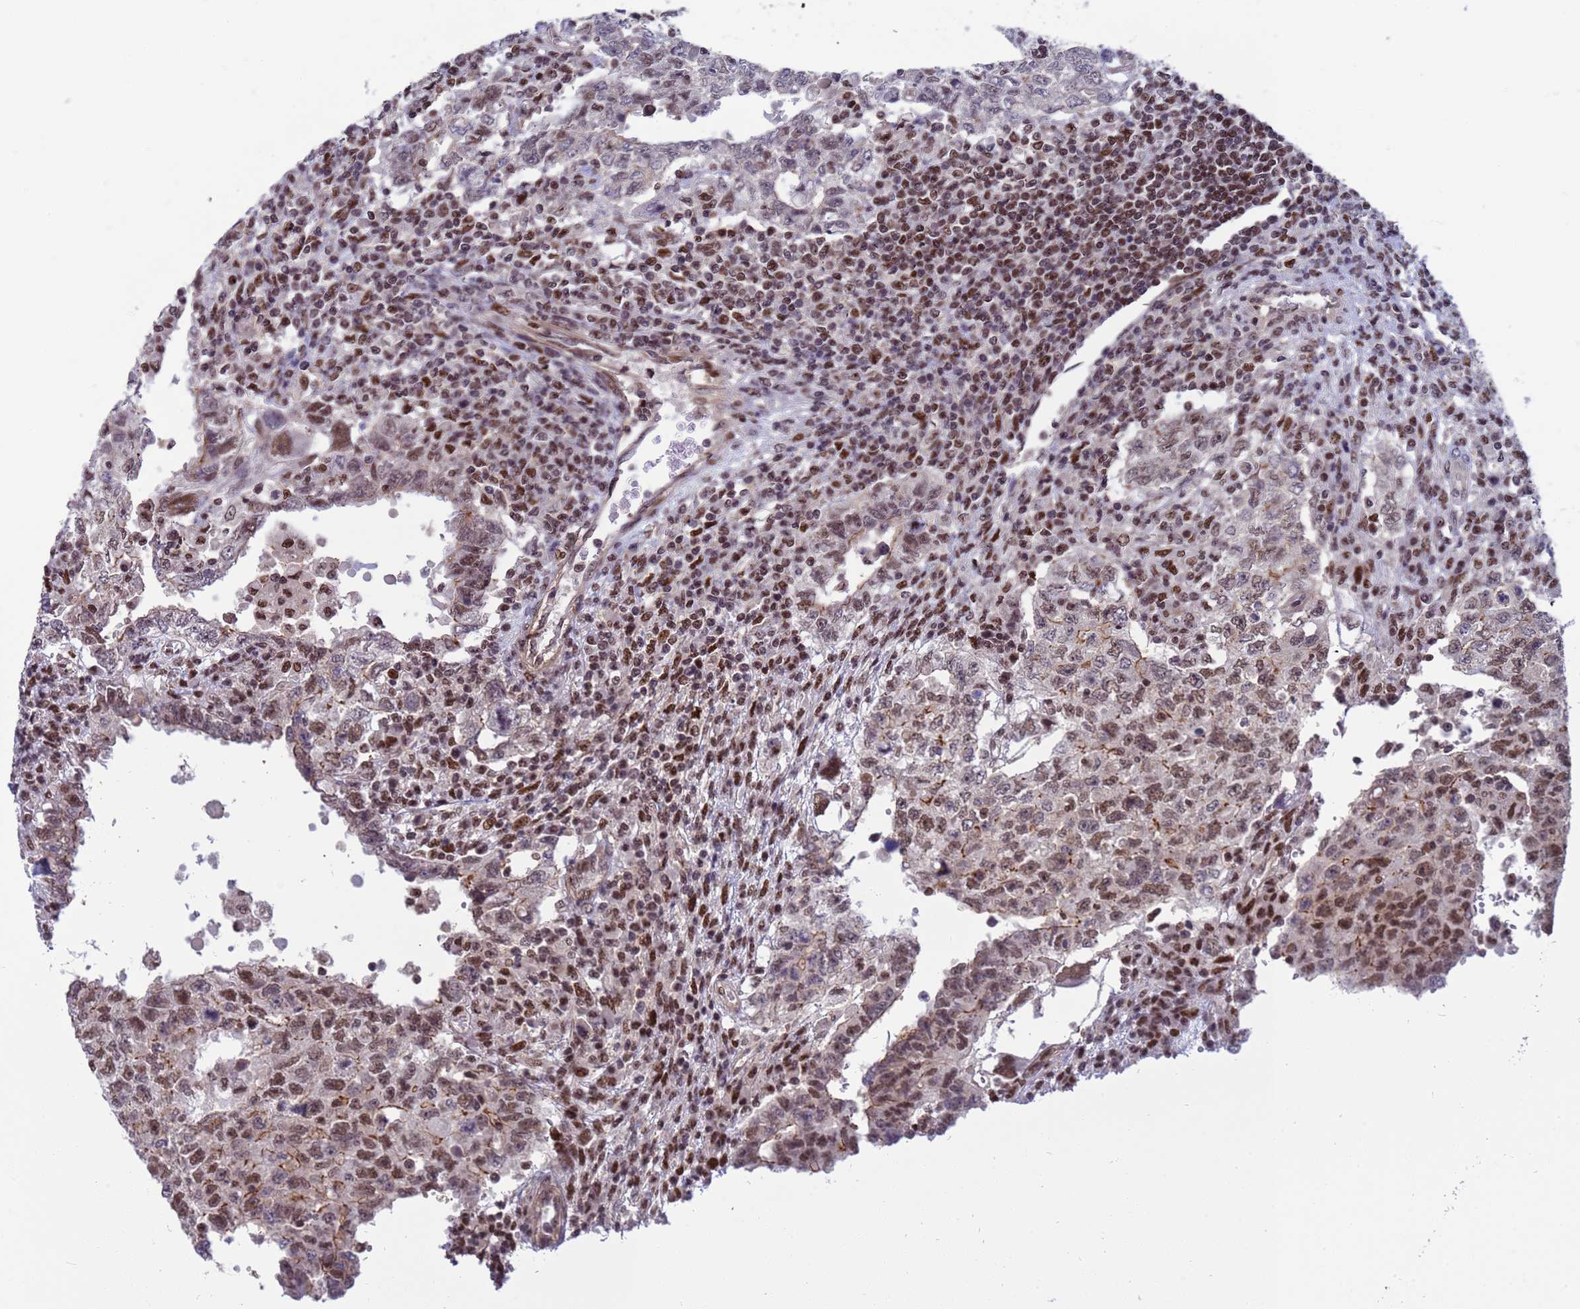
{"staining": {"intensity": "moderate", "quantity": "25%-75%", "location": "nuclear"}, "tissue": "testis cancer", "cell_type": "Tumor cells", "image_type": "cancer", "snomed": [{"axis": "morphology", "description": "Carcinoma, Embryonal, NOS"}, {"axis": "topography", "description": "Testis"}], "caption": "Brown immunohistochemical staining in human testis embryonal carcinoma displays moderate nuclear staining in approximately 25%-75% of tumor cells. Nuclei are stained in blue.", "gene": "NSL1", "patient": {"sex": "male", "age": 26}}